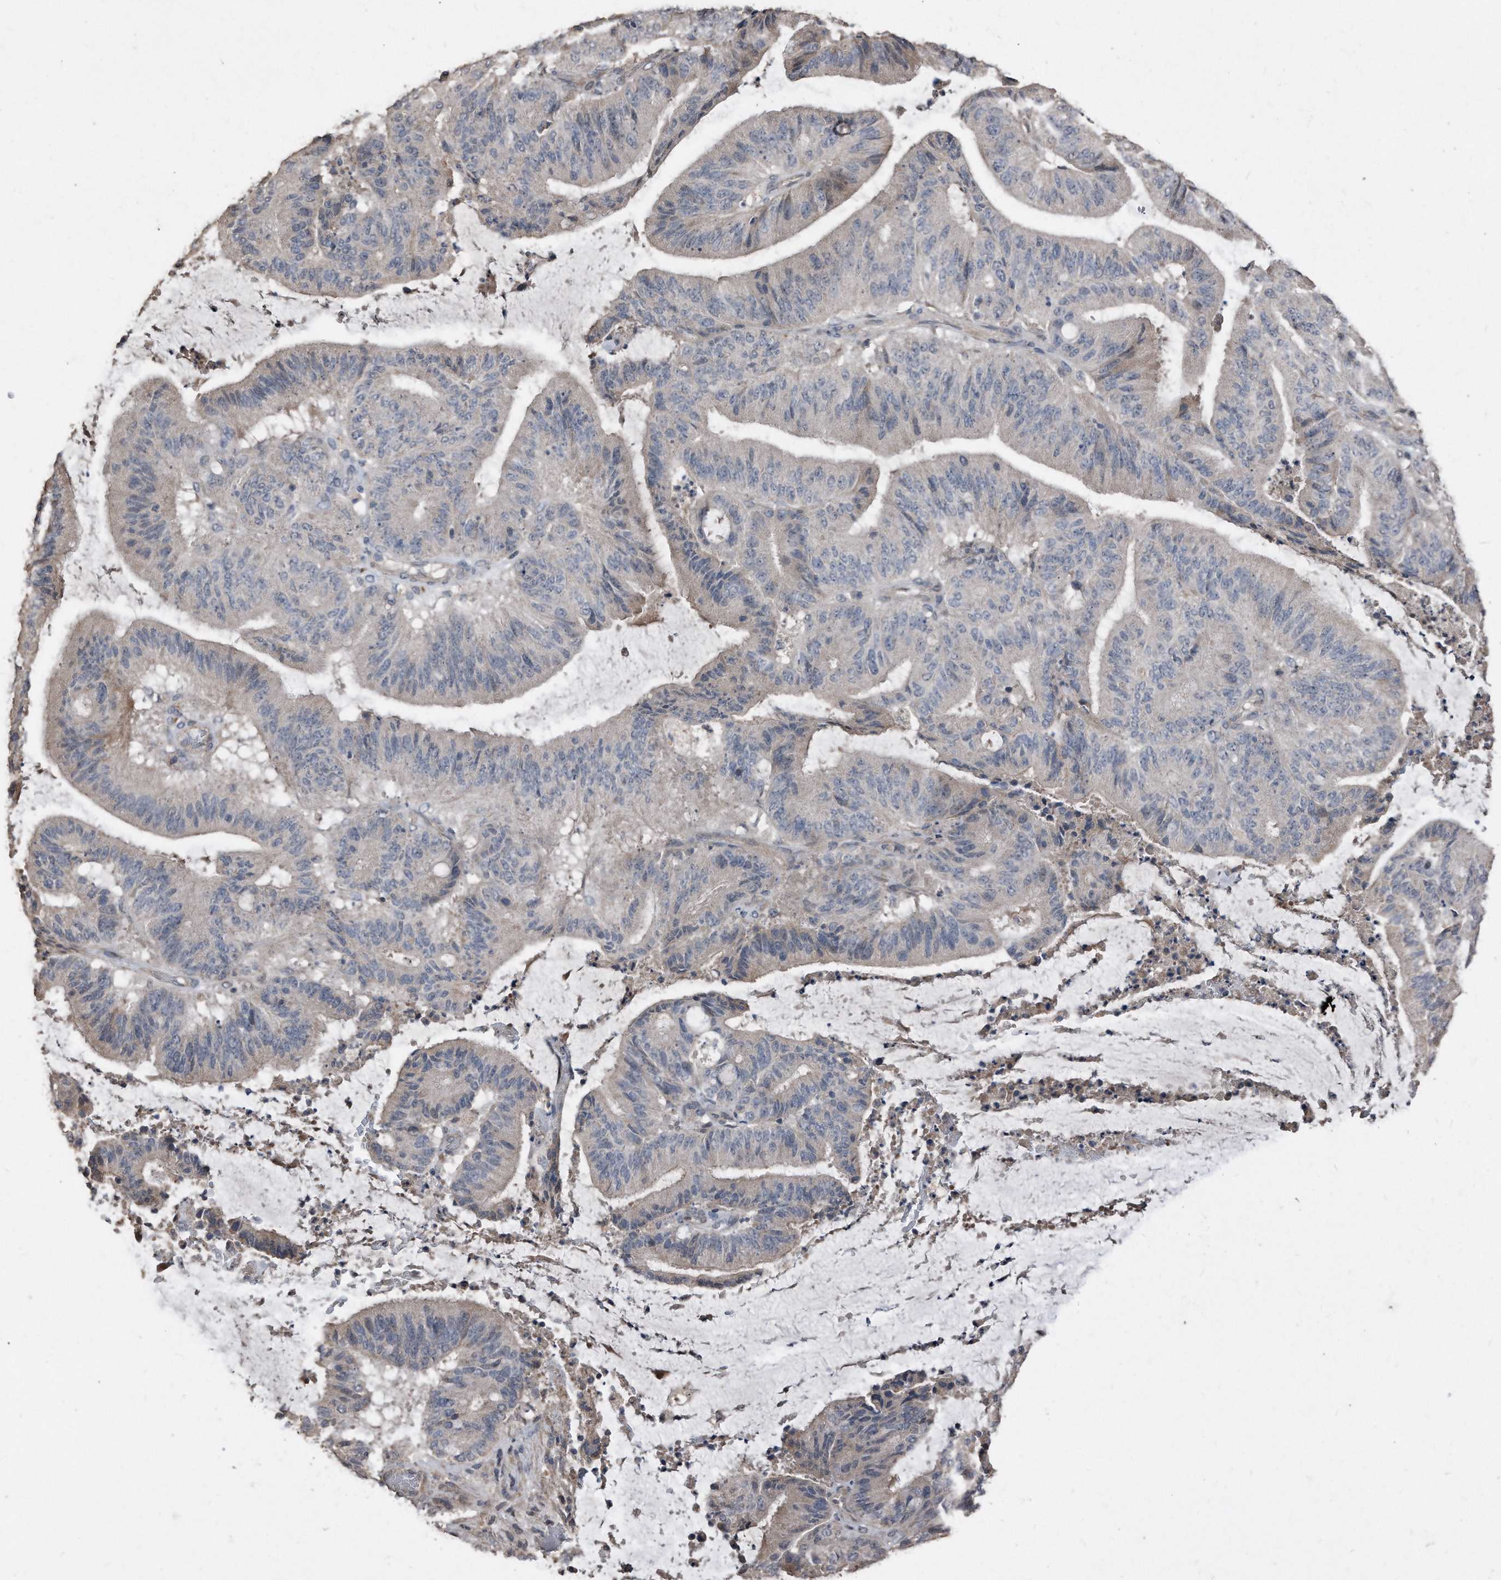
{"staining": {"intensity": "negative", "quantity": "none", "location": "none"}, "tissue": "liver cancer", "cell_type": "Tumor cells", "image_type": "cancer", "snomed": [{"axis": "morphology", "description": "Normal tissue, NOS"}, {"axis": "morphology", "description": "Cholangiocarcinoma"}, {"axis": "topography", "description": "Liver"}, {"axis": "topography", "description": "Peripheral nerve tissue"}], "caption": "Liver cancer stained for a protein using immunohistochemistry exhibits no expression tumor cells.", "gene": "ANKRD10", "patient": {"sex": "female", "age": 73}}